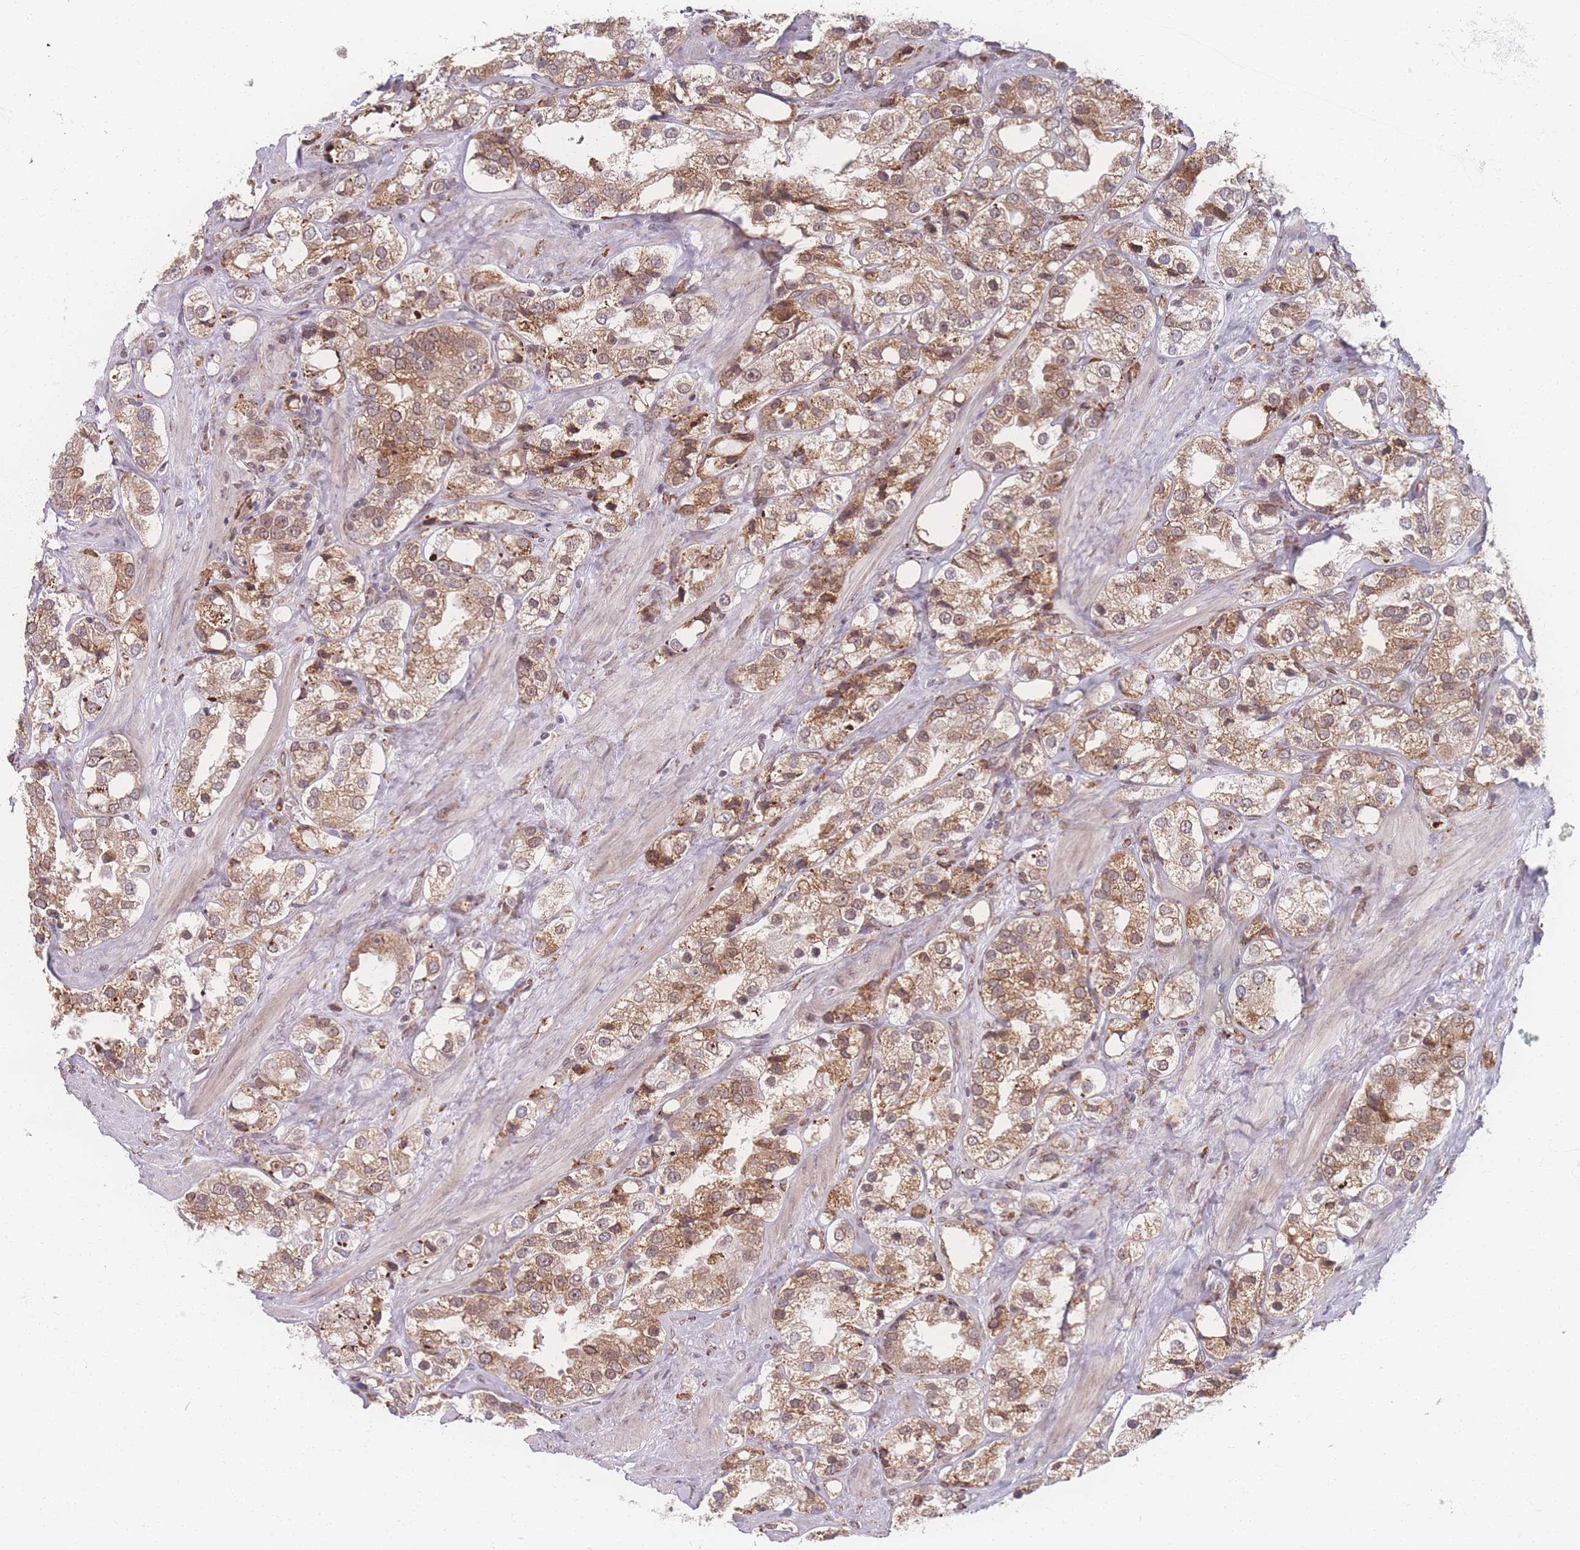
{"staining": {"intensity": "moderate", "quantity": ">75%", "location": "cytoplasmic/membranous,nuclear"}, "tissue": "prostate cancer", "cell_type": "Tumor cells", "image_type": "cancer", "snomed": [{"axis": "morphology", "description": "Adenocarcinoma, NOS"}, {"axis": "topography", "description": "Prostate"}], "caption": "Immunohistochemical staining of adenocarcinoma (prostate) exhibits moderate cytoplasmic/membranous and nuclear protein positivity in about >75% of tumor cells.", "gene": "ZC3H13", "patient": {"sex": "male", "age": 79}}